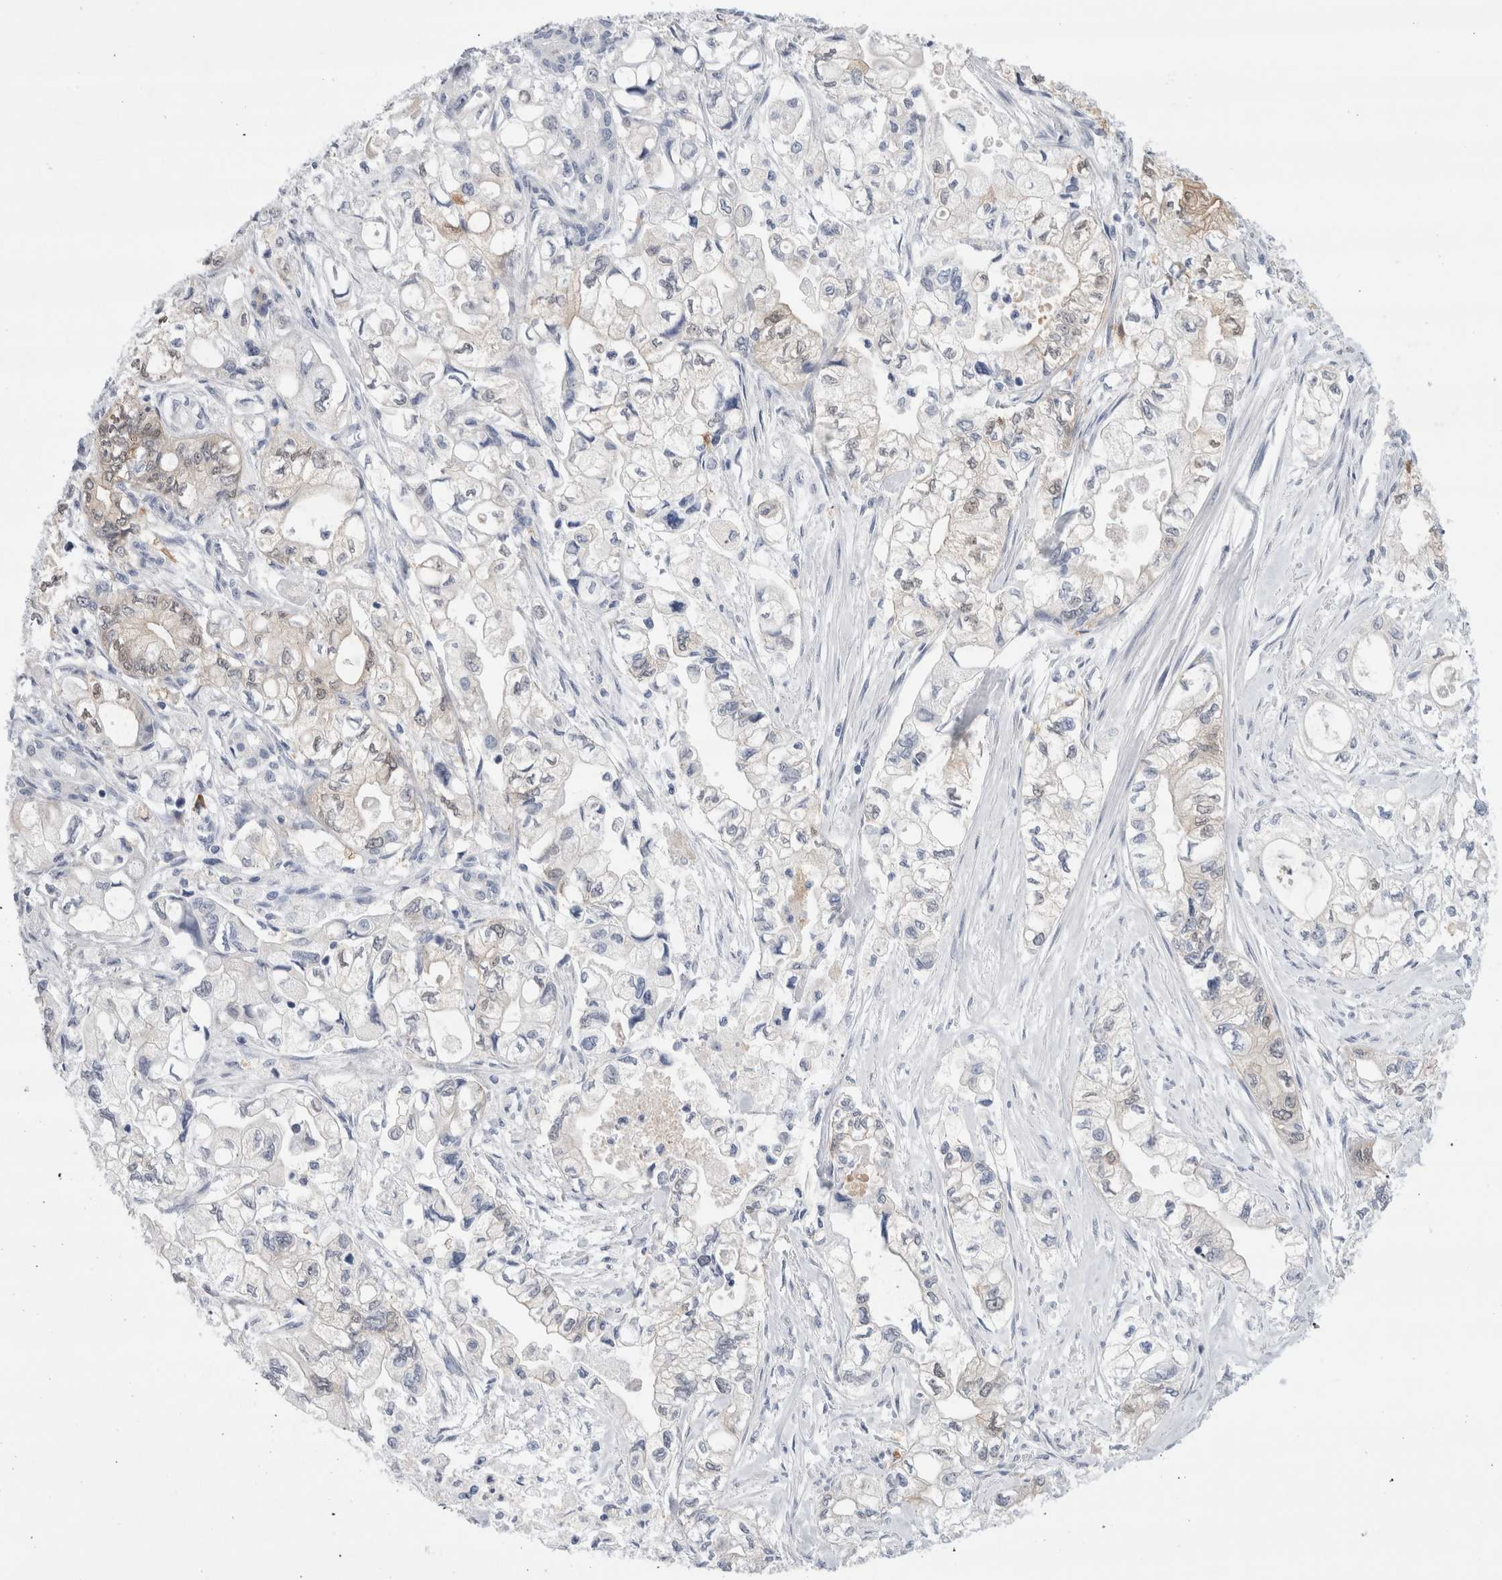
{"staining": {"intensity": "weak", "quantity": "<25%", "location": "cytoplasmic/membranous"}, "tissue": "pancreatic cancer", "cell_type": "Tumor cells", "image_type": "cancer", "snomed": [{"axis": "morphology", "description": "Adenocarcinoma, NOS"}, {"axis": "topography", "description": "Pancreas"}], "caption": "There is no significant staining in tumor cells of pancreatic cancer (adenocarcinoma). (Brightfield microscopy of DAB (3,3'-diaminobenzidine) immunohistochemistry at high magnification).", "gene": "SLC22A12", "patient": {"sex": "male", "age": 79}}